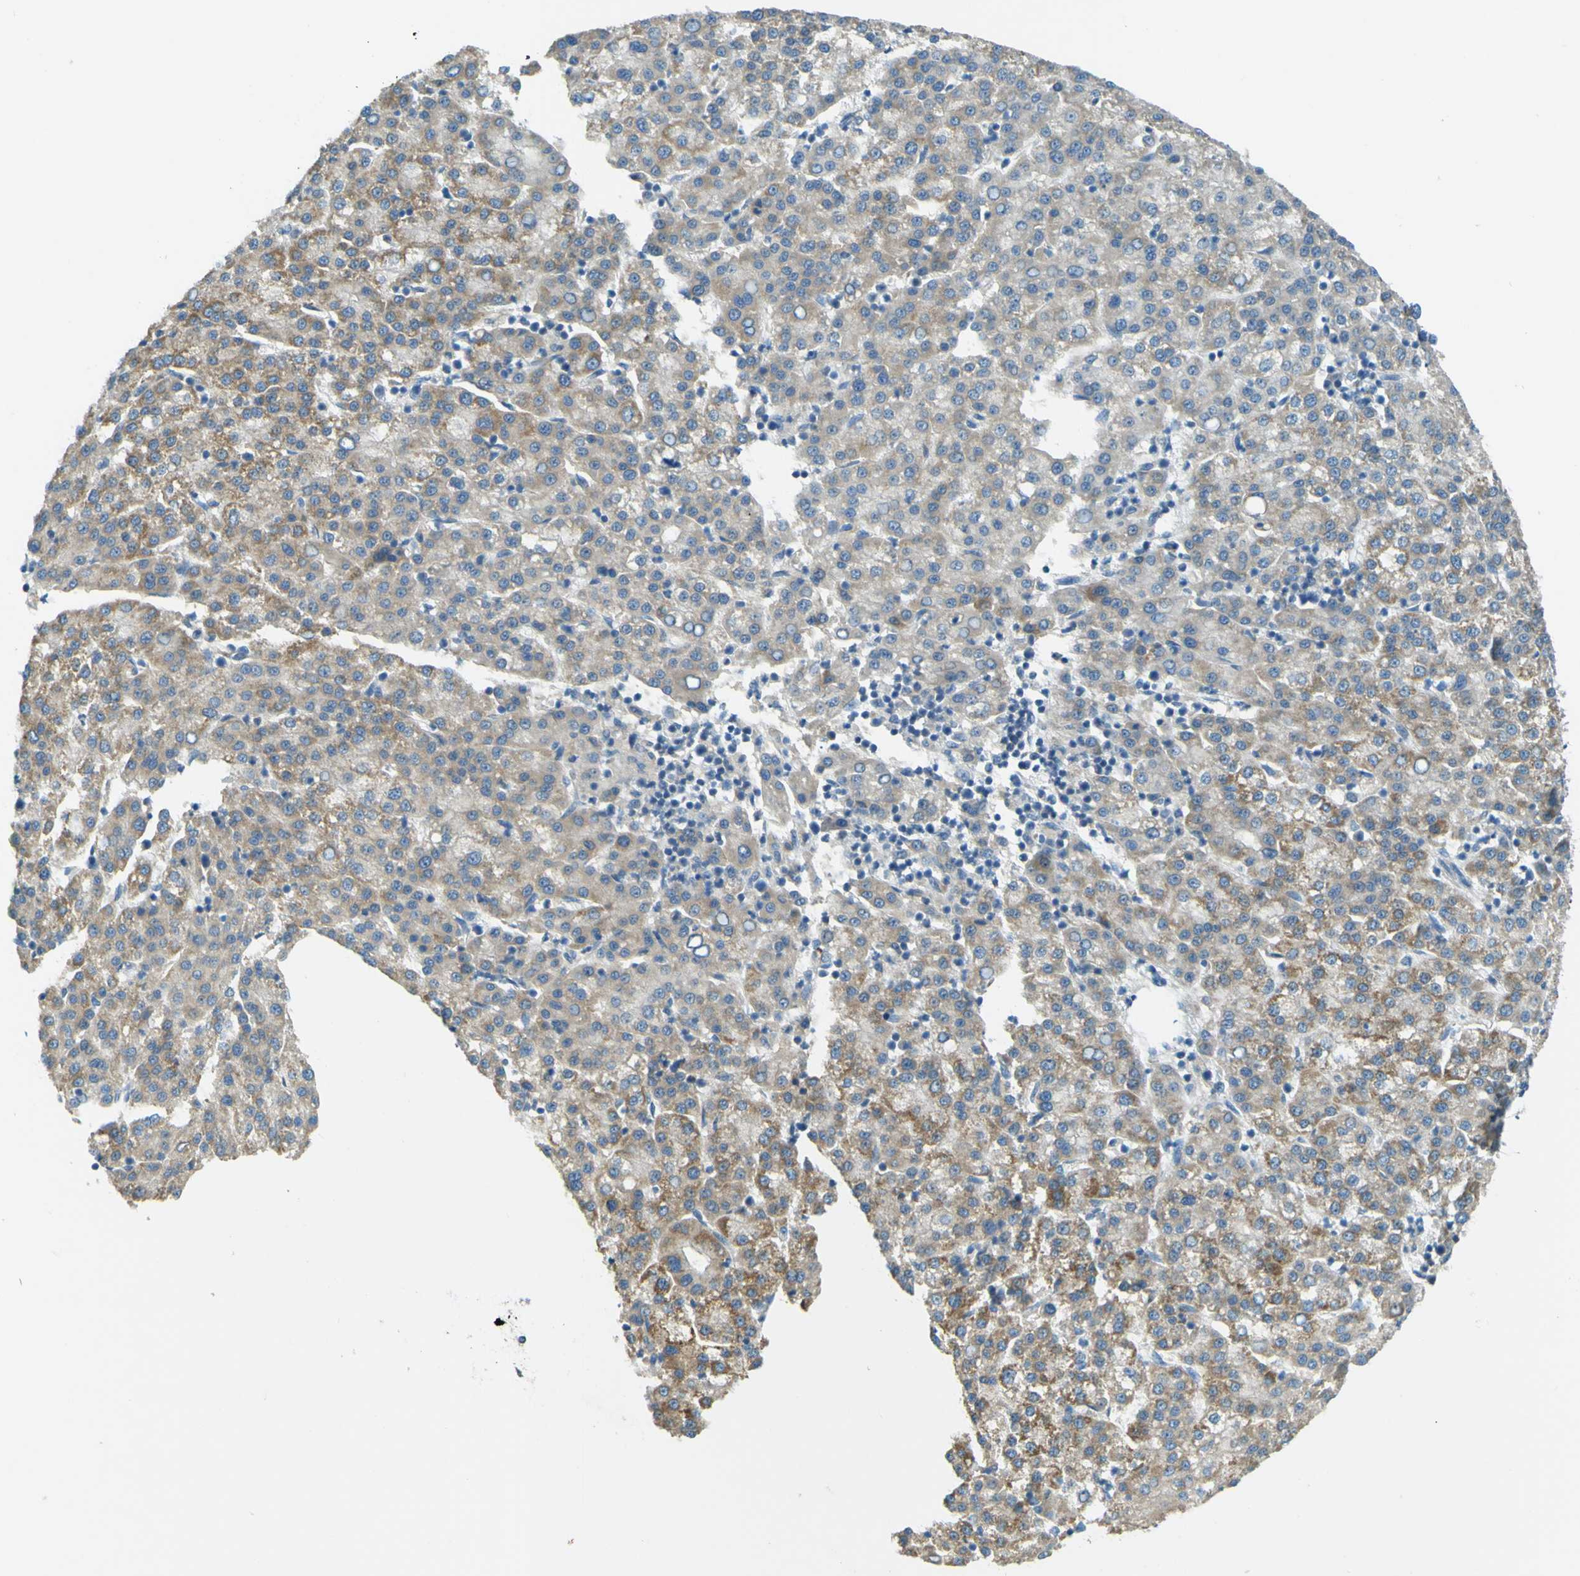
{"staining": {"intensity": "weak", "quantity": "25%-75%", "location": "cytoplasmic/membranous"}, "tissue": "liver cancer", "cell_type": "Tumor cells", "image_type": "cancer", "snomed": [{"axis": "morphology", "description": "Carcinoma, Hepatocellular, NOS"}, {"axis": "topography", "description": "Liver"}], "caption": "Immunohistochemistry (IHC) (DAB) staining of liver cancer (hepatocellular carcinoma) exhibits weak cytoplasmic/membranous protein positivity in approximately 25%-75% of tumor cells.", "gene": "FKTN", "patient": {"sex": "female", "age": 58}}